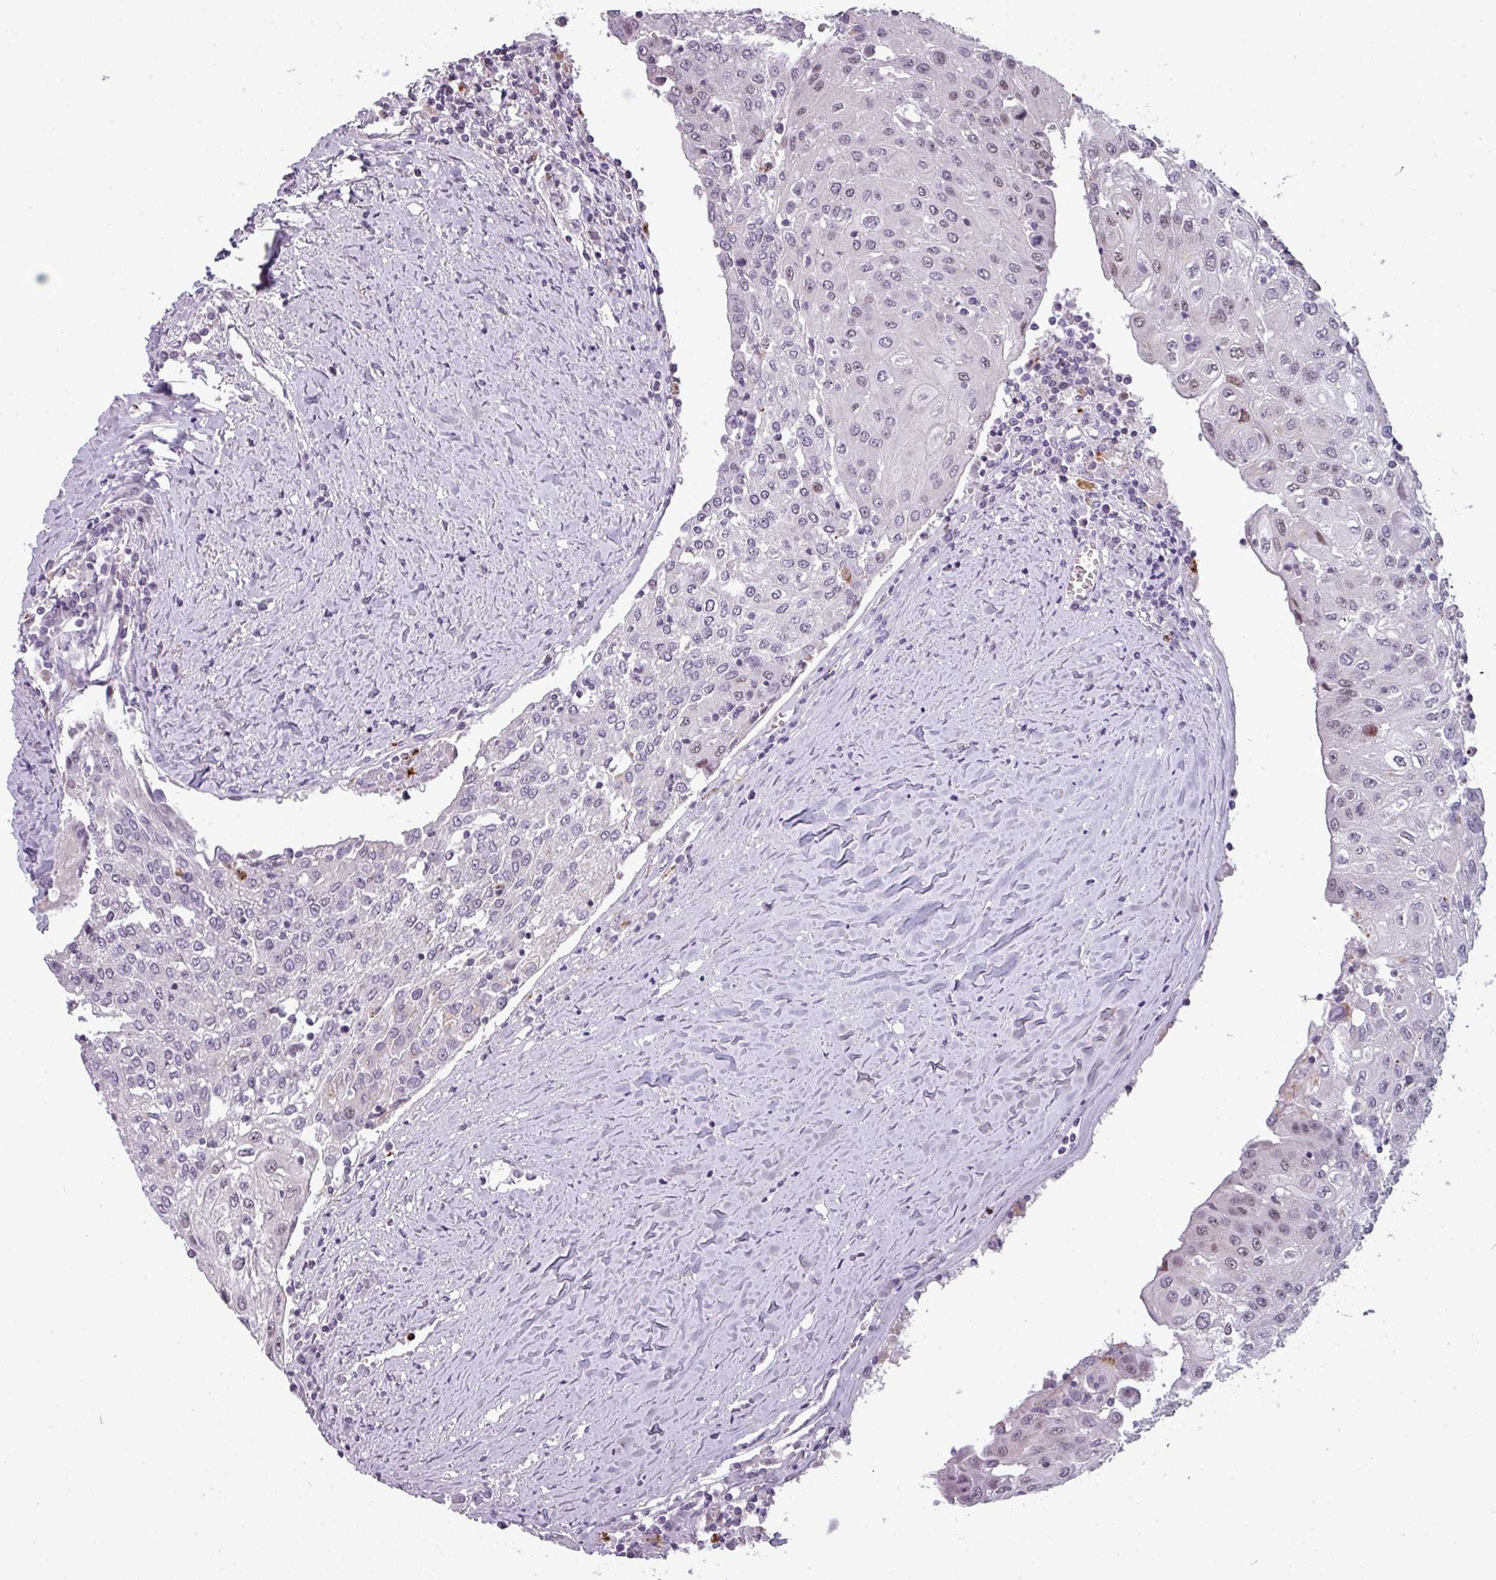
{"staining": {"intensity": "negative", "quantity": "none", "location": "none"}, "tissue": "urothelial cancer", "cell_type": "Tumor cells", "image_type": "cancer", "snomed": [{"axis": "morphology", "description": "Urothelial carcinoma, High grade"}, {"axis": "topography", "description": "Urinary bladder"}], "caption": "There is no significant staining in tumor cells of urothelial cancer. (DAB immunohistochemistry with hematoxylin counter stain).", "gene": "TMEFF1", "patient": {"sex": "female", "age": 85}}